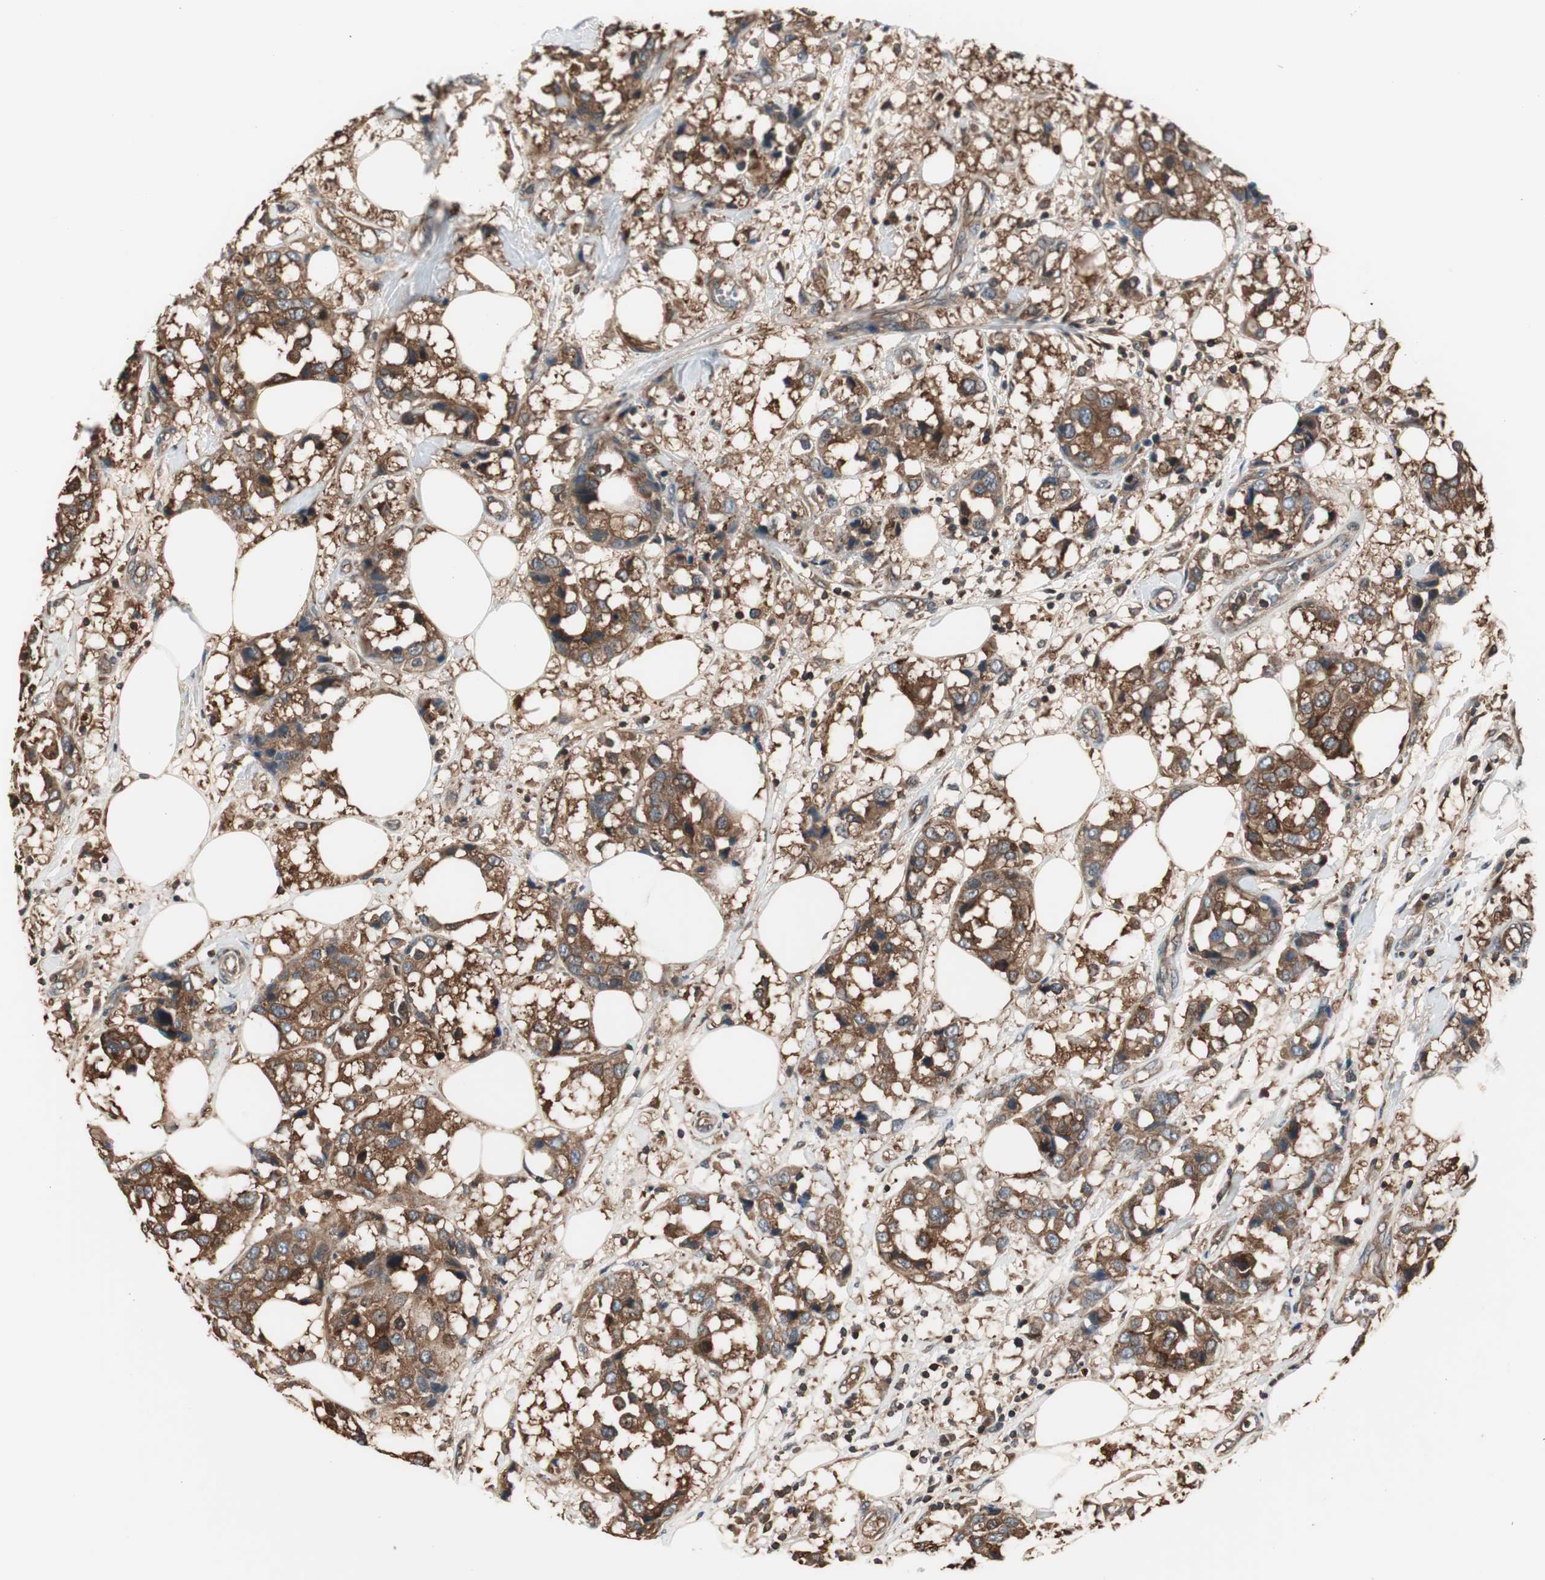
{"staining": {"intensity": "strong", "quantity": ">75%", "location": "cytoplasmic/membranous"}, "tissue": "breast cancer", "cell_type": "Tumor cells", "image_type": "cancer", "snomed": [{"axis": "morphology", "description": "Duct carcinoma"}, {"axis": "topography", "description": "Breast"}], "caption": "A high-resolution micrograph shows immunohistochemistry staining of invasive ductal carcinoma (breast), which exhibits strong cytoplasmic/membranous expression in approximately >75% of tumor cells.", "gene": "CAPNS1", "patient": {"sex": "female", "age": 80}}